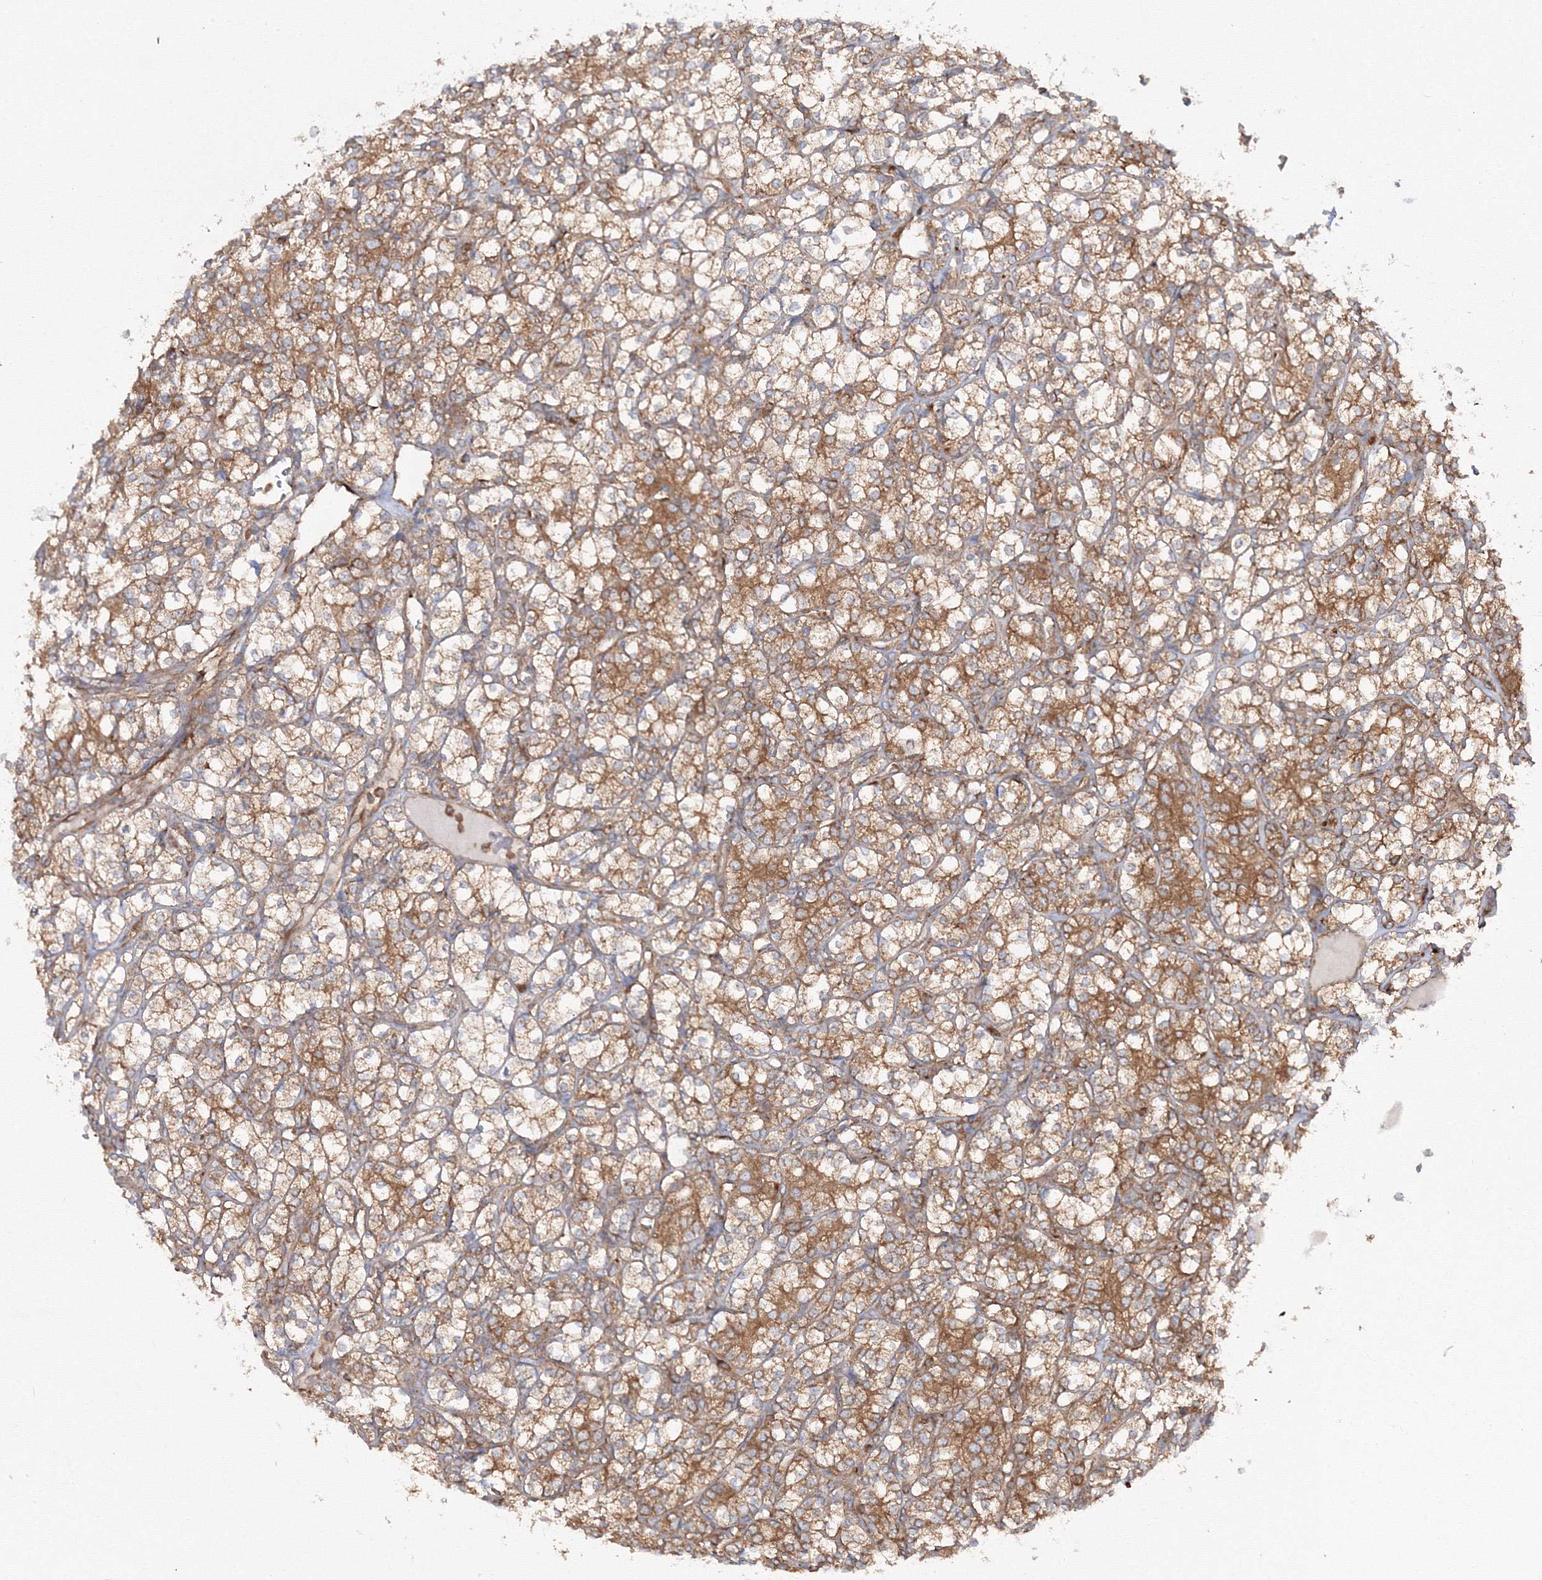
{"staining": {"intensity": "moderate", "quantity": ">75%", "location": "cytoplasmic/membranous"}, "tissue": "renal cancer", "cell_type": "Tumor cells", "image_type": "cancer", "snomed": [{"axis": "morphology", "description": "Adenocarcinoma, NOS"}, {"axis": "topography", "description": "Kidney"}], "caption": "A brown stain shows moderate cytoplasmic/membranous positivity of a protein in renal adenocarcinoma tumor cells.", "gene": "HARS1", "patient": {"sex": "male", "age": 77}}